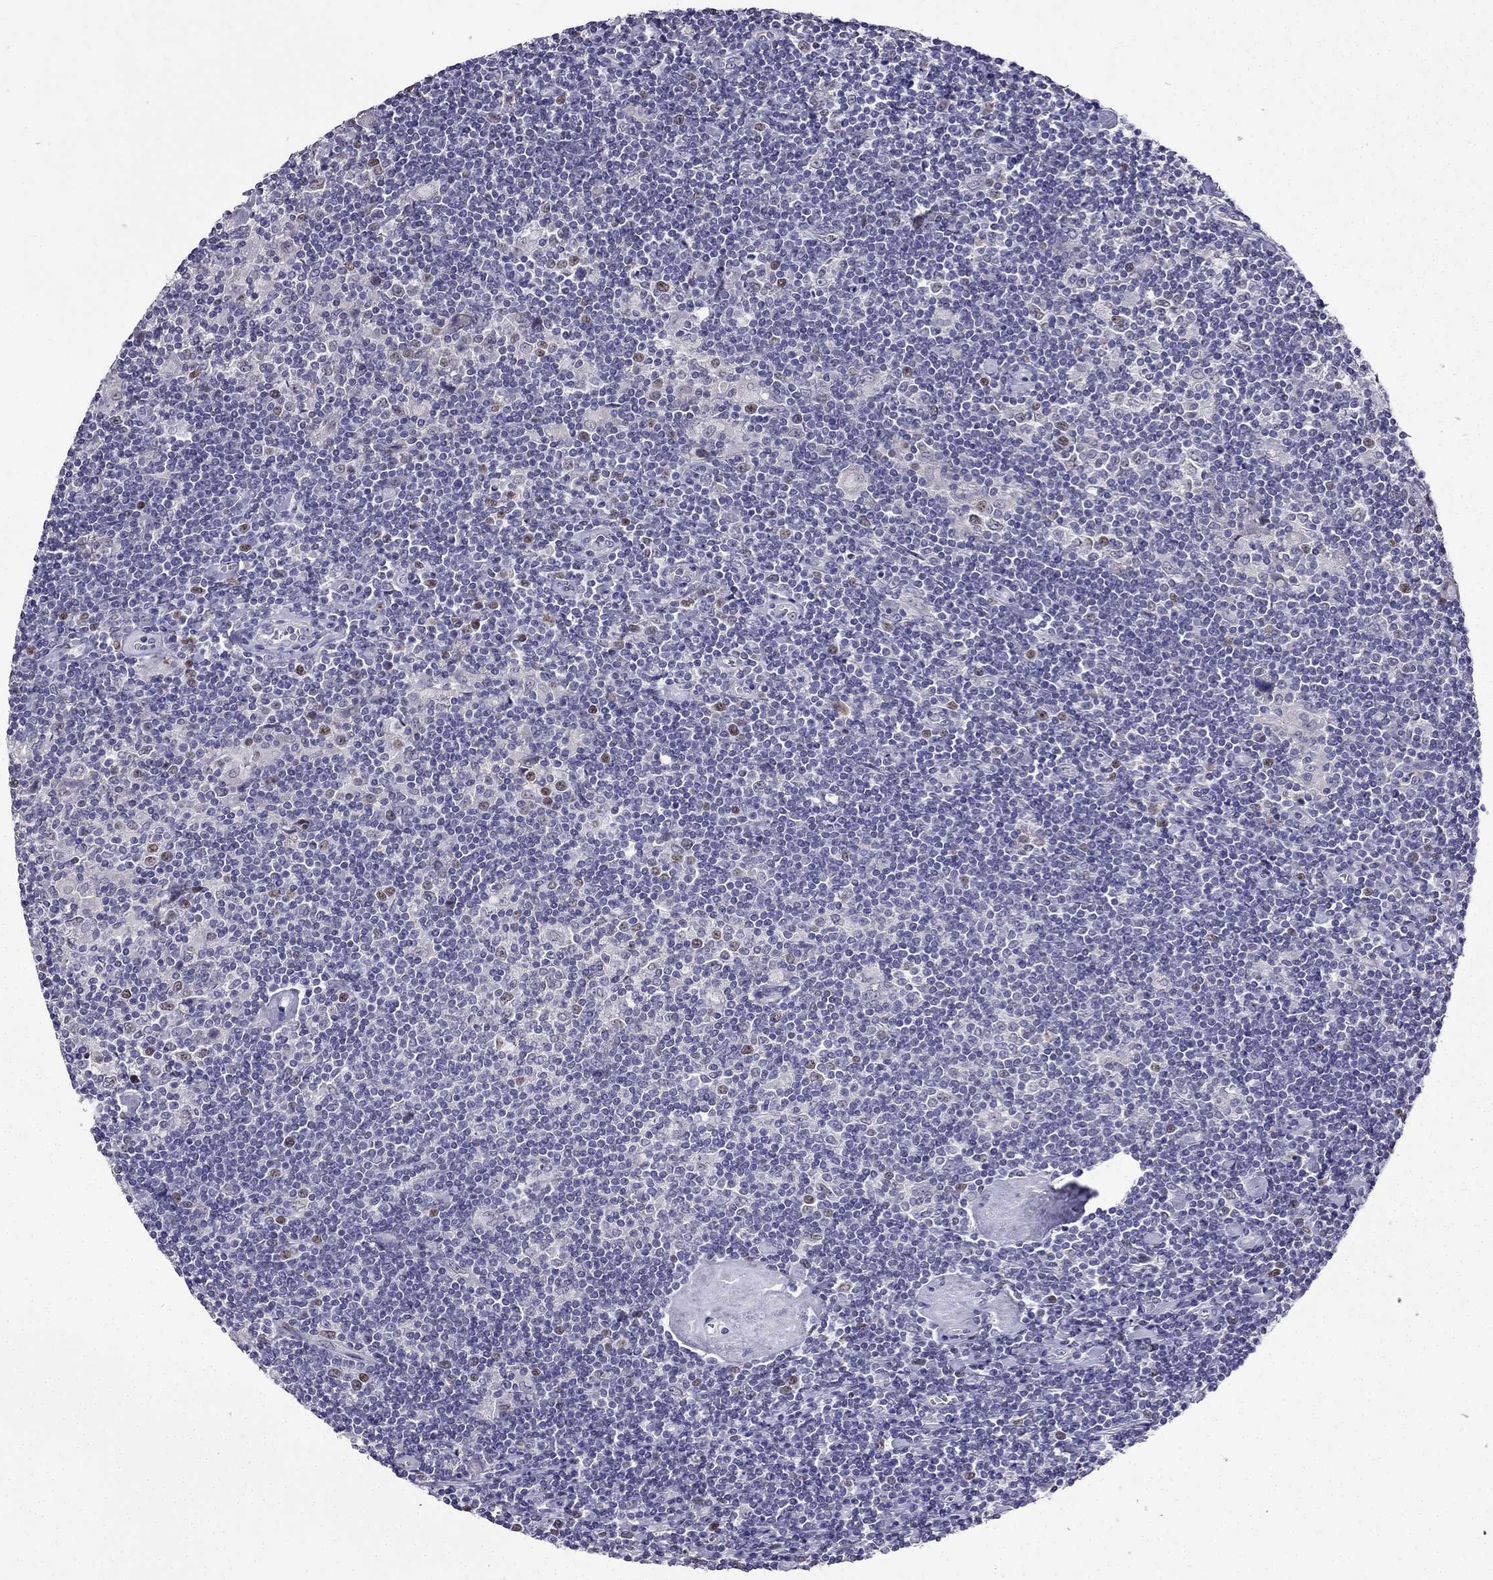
{"staining": {"intensity": "negative", "quantity": "none", "location": "none"}, "tissue": "lymphoma", "cell_type": "Tumor cells", "image_type": "cancer", "snomed": [{"axis": "morphology", "description": "Hodgkin's disease, NOS"}, {"axis": "topography", "description": "Lymph node"}], "caption": "Immunohistochemistry (IHC) of lymphoma shows no positivity in tumor cells.", "gene": "UHRF1", "patient": {"sex": "male", "age": 40}}